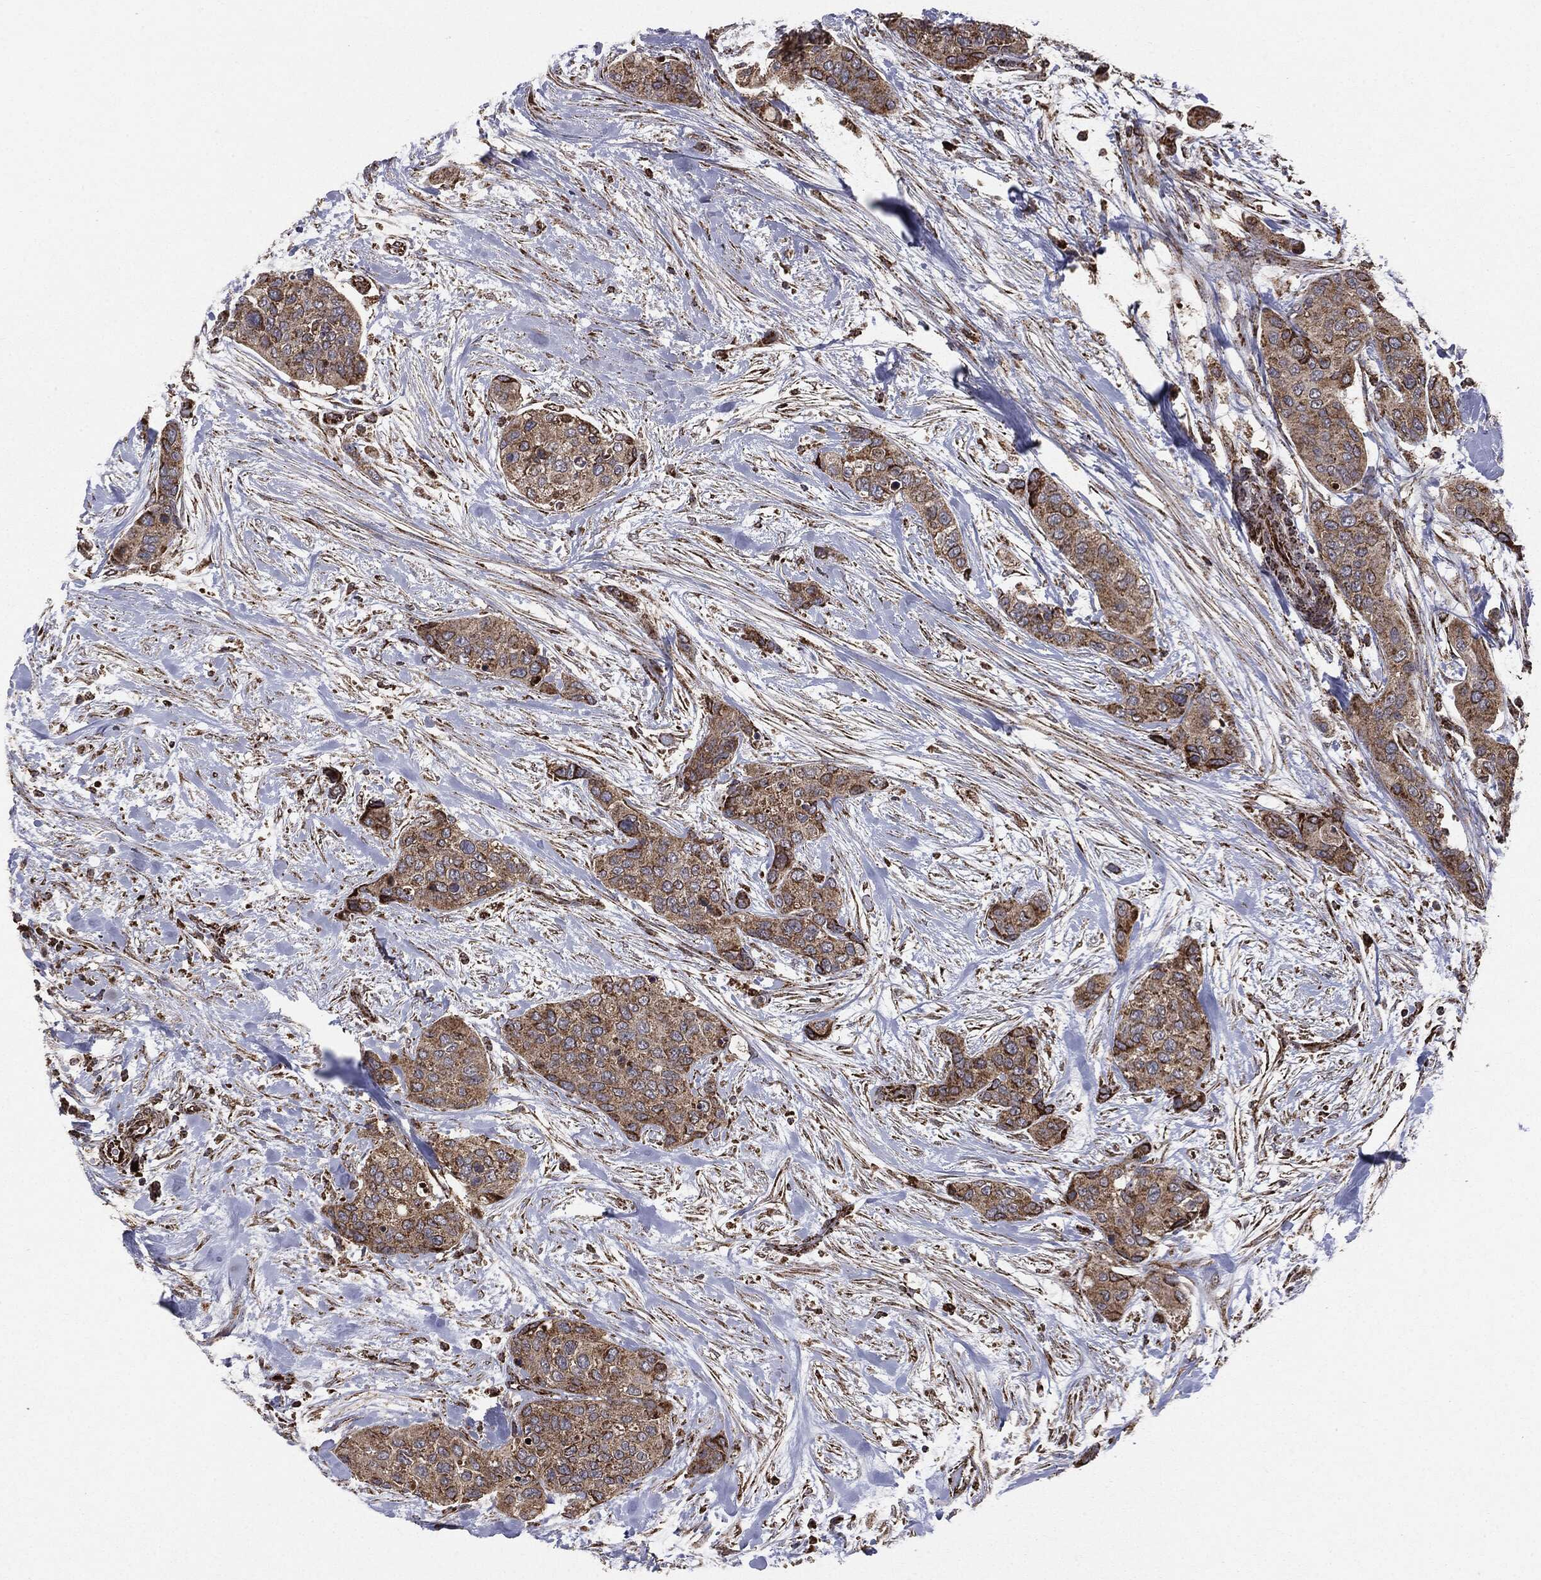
{"staining": {"intensity": "strong", "quantity": ">75%", "location": "cytoplasmic/membranous"}, "tissue": "urothelial cancer", "cell_type": "Tumor cells", "image_type": "cancer", "snomed": [{"axis": "morphology", "description": "Urothelial carcinoma, High grade"}, {"axis": "topography", "description": "Urinary bladder"}], "caption": "Human high-grade urothelial carcinoma stained with a protein marker demonstrates strong staining in tumor cells.", "gene": "MAP2K1", "patient": {"sex": "male", "age": 77}}